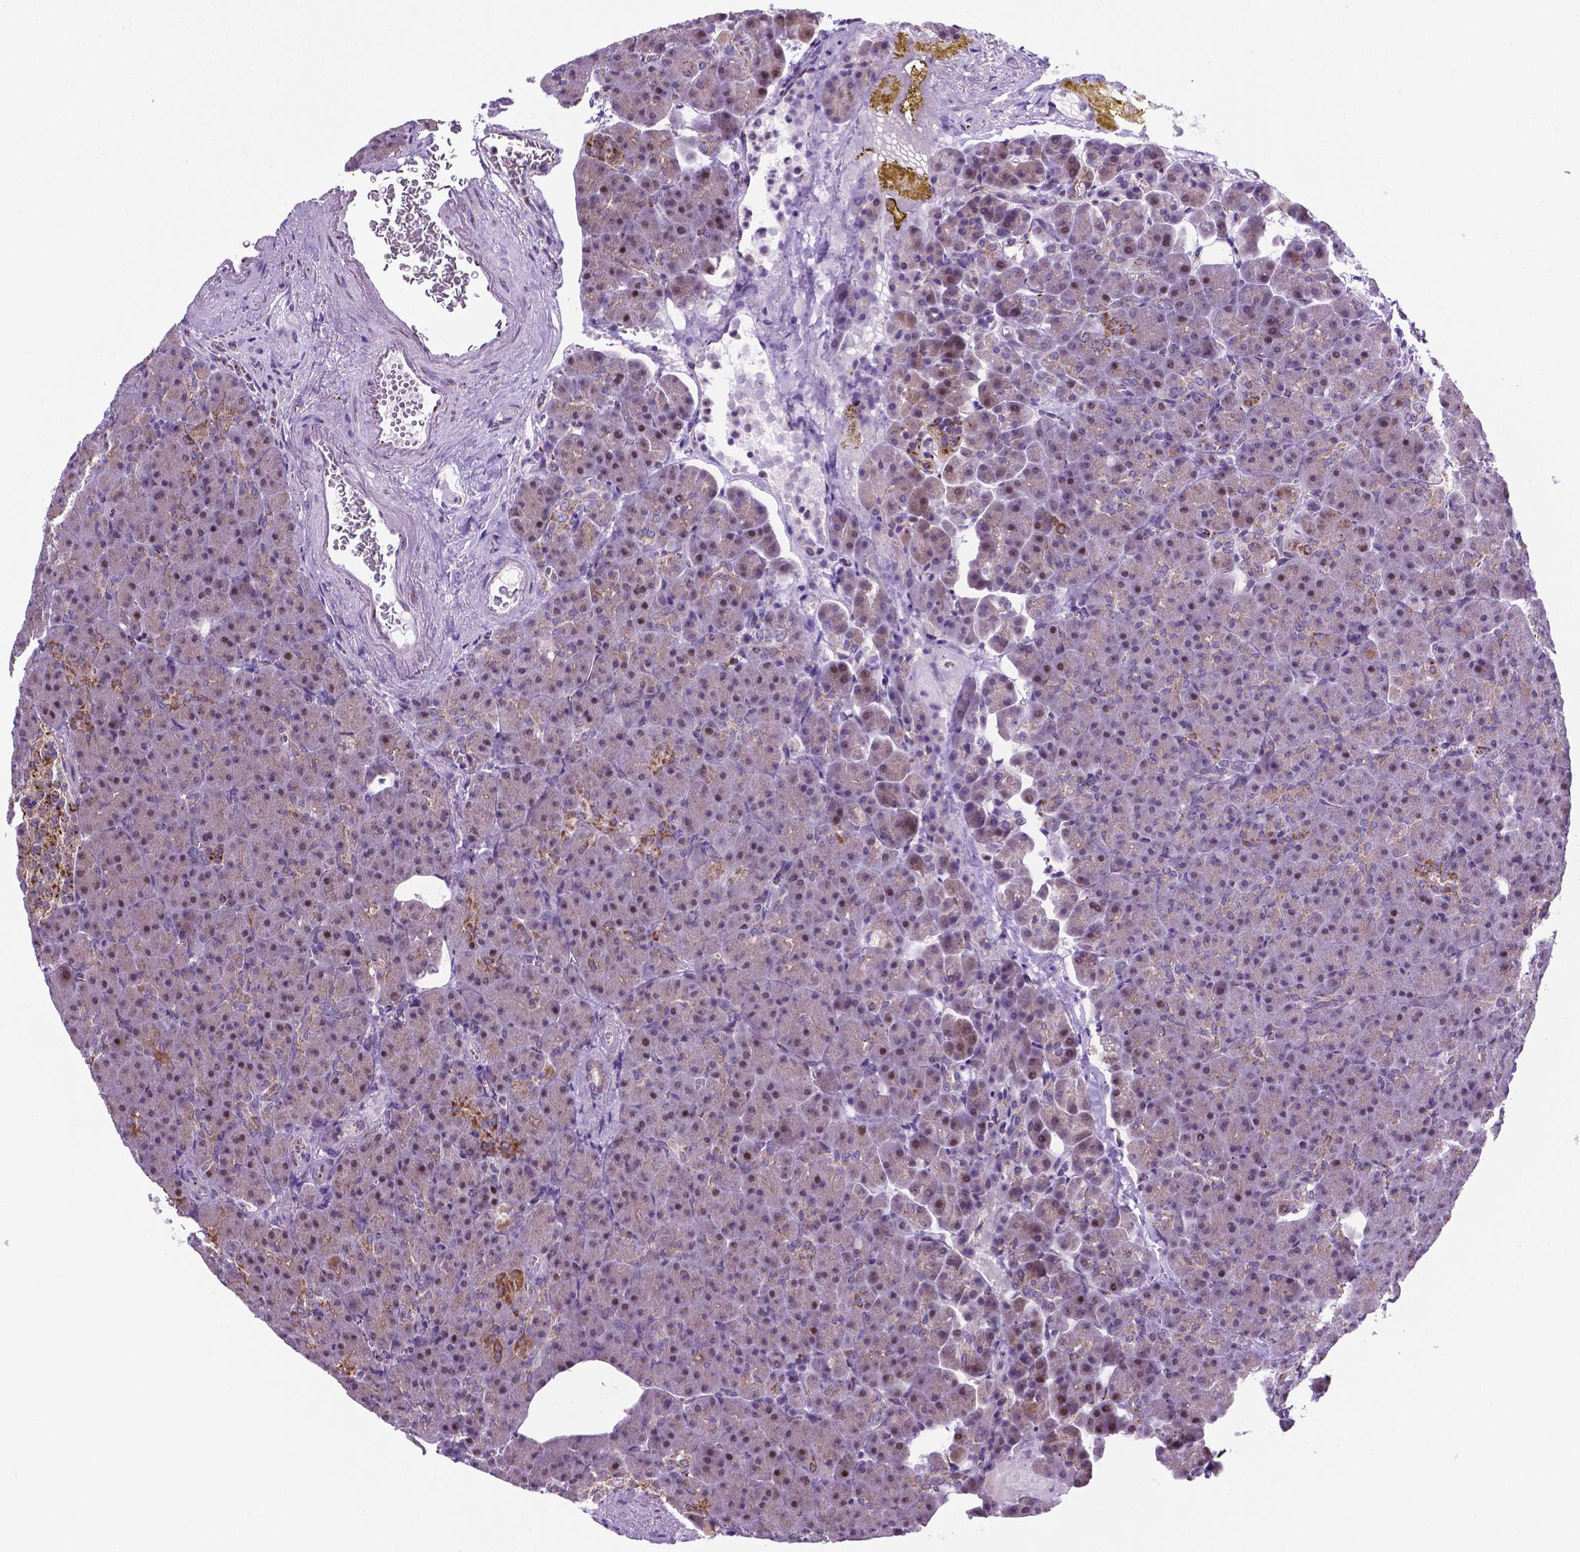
{"staining": {"intensity": "moderate", "quantity": "<25%", "location": "cytoplasmic/membranous"}, "tissue": "pancreas", "cell_type": "Exocrine glandular cells", "image_type": "normal", "snomed": [{"axis": "morphology", "description": "Normal tissue, NOS"}, {"axis": "topography", "description": "Pancreas"}], "caption": "Pancreas stained for a protein (brown) shows moderate cytoplasmic/membranous positive expression in about <25% of exocrine glandular cells.", "gene": "MRPL10", "patient": {"sex": "female", "age": 74}}